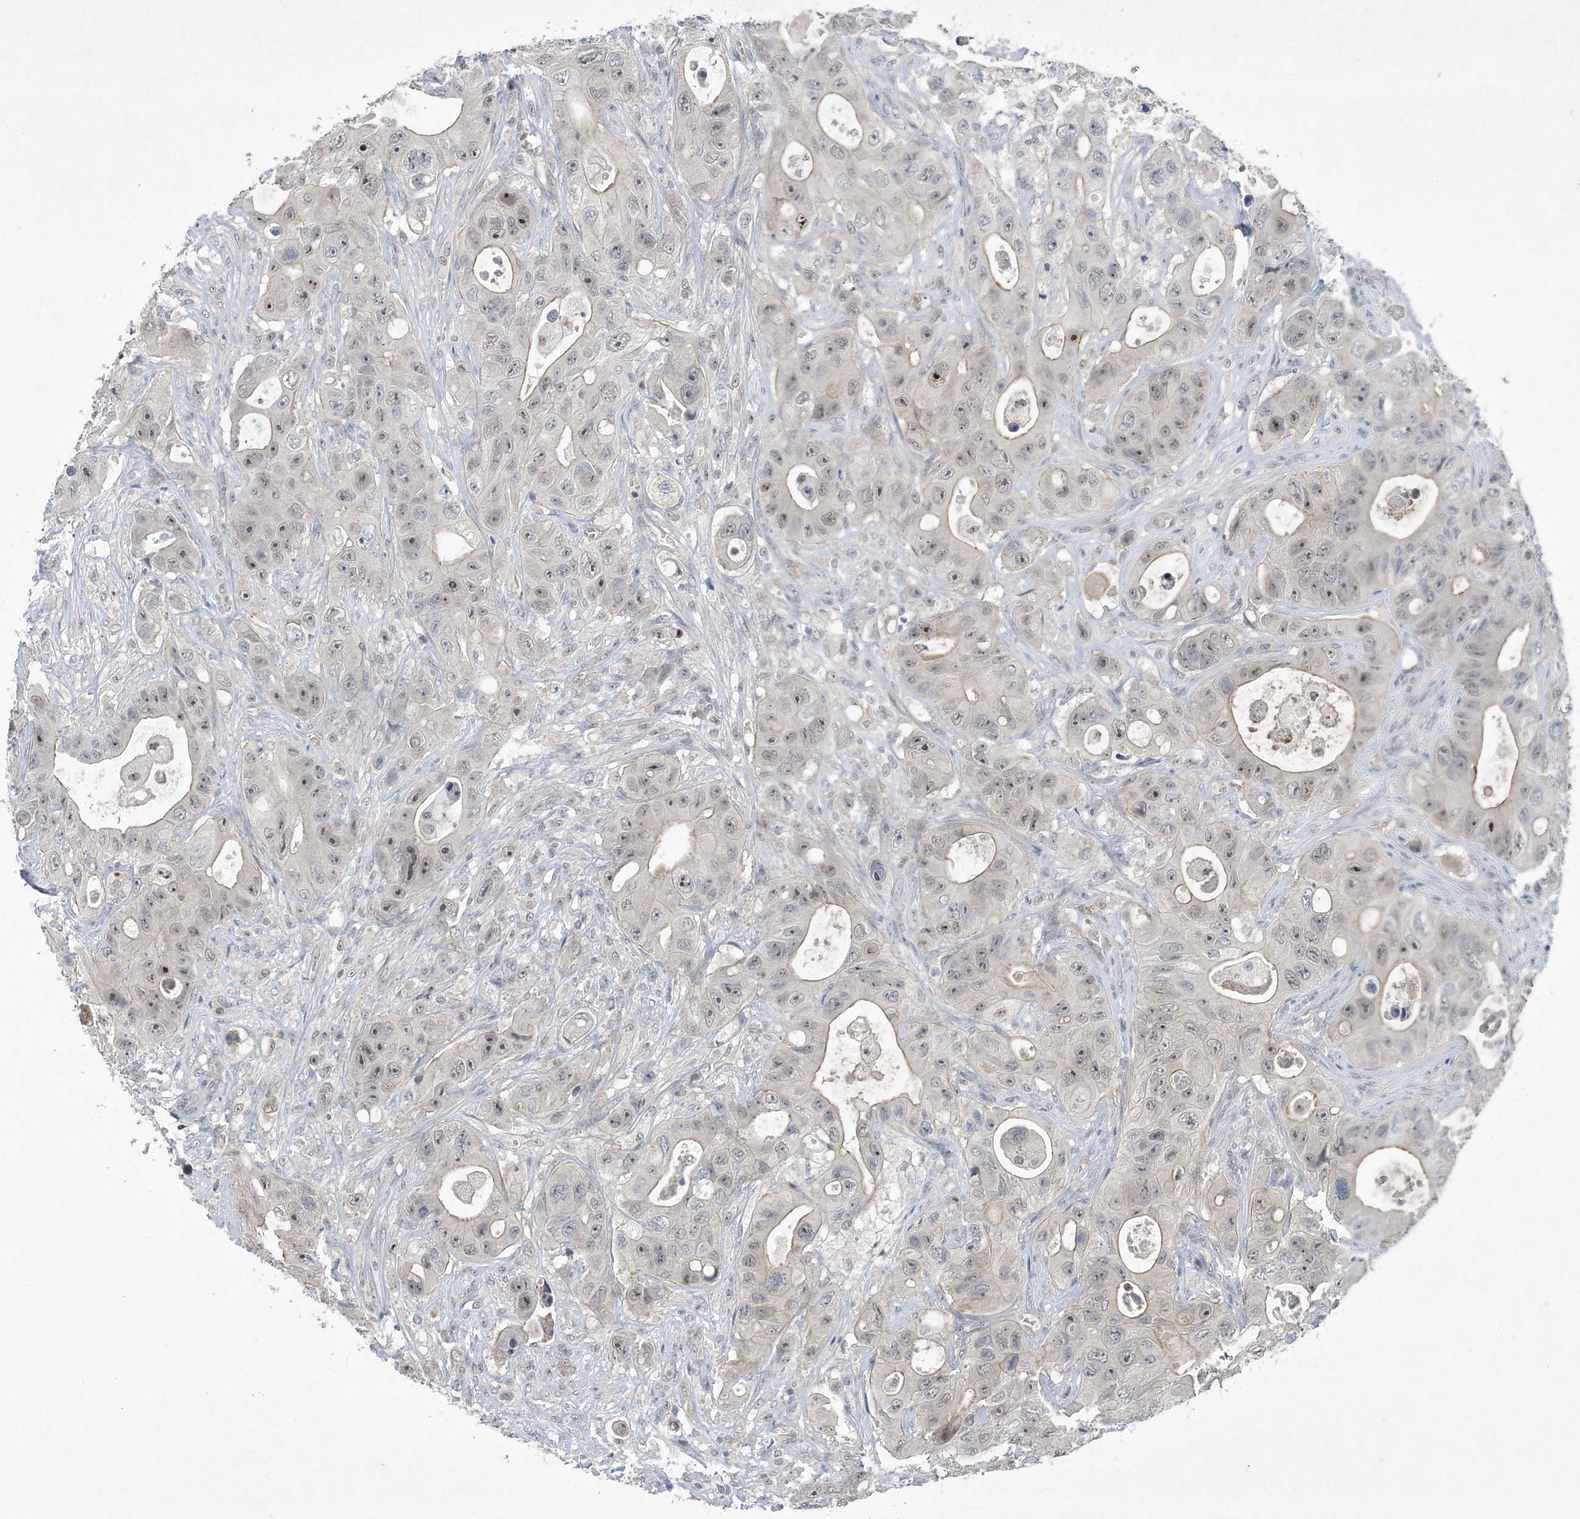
{"staining": {"intensity": "moderate", "quantity": "25%-75%", "location": "nuclear"}, "tissue": "colorectal cancer", "cell_type": "Tumor cells", "image_type": "cancer", "snomed": [{"axis": "morphology", "description": "Adenocarcinoma, NOS"}, {"axis": "topography", "description": "Colon"}], "caption": "Colorectal cancer (adenocarcinoma) was stained to show a protein in brown. There is medium levels of moderate nuclear staining in approximately 25%-75% of tumor cells.", "gene": "UBE2E1", "patient": {"sex": "female", "age": 46}}